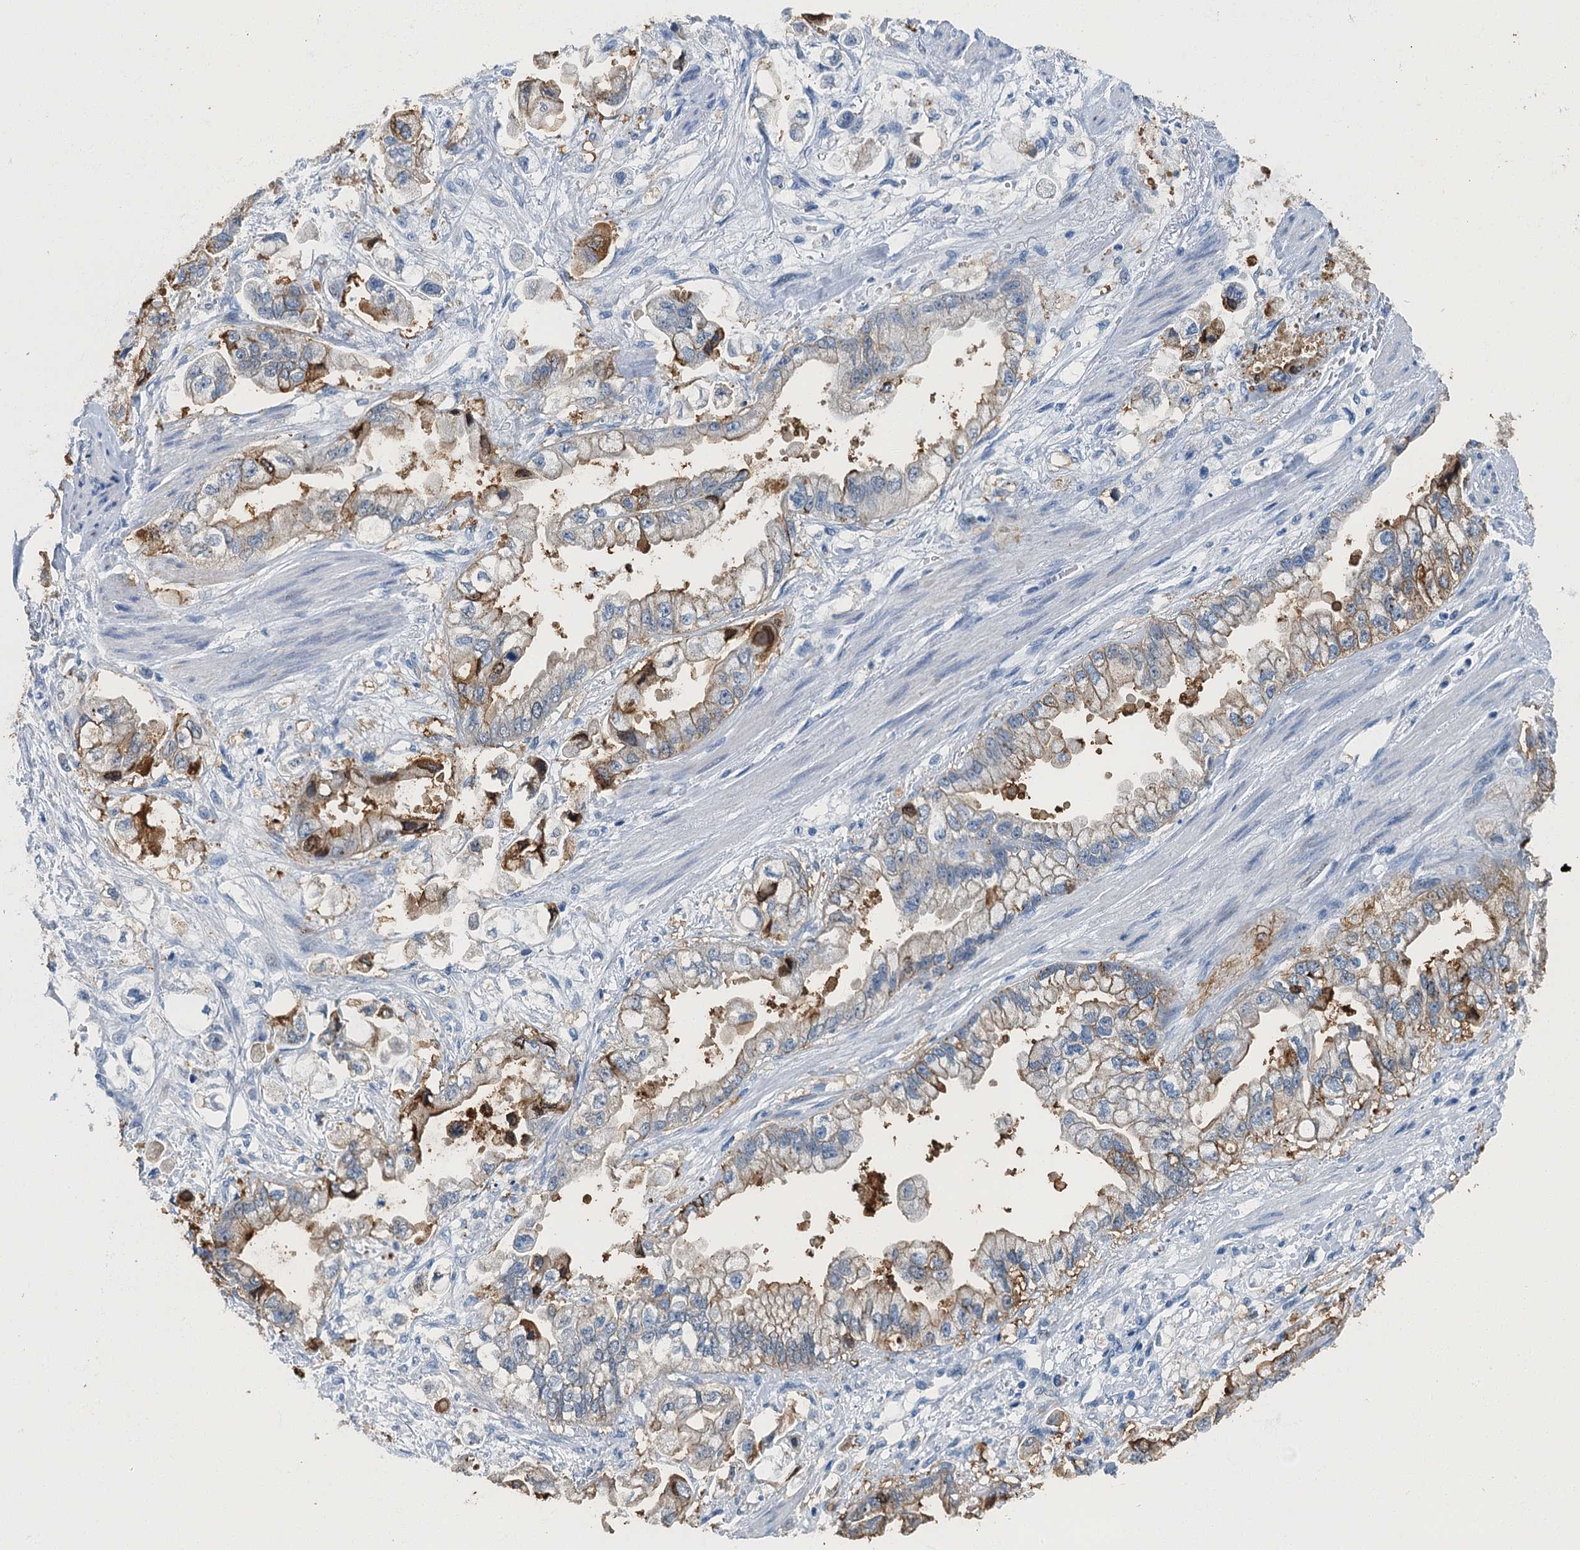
{"staining": {"intensity": "moderate", "quantity": "<25%", "location": "cytoplasmic/membranous"}, "tissue": "stomach cancer", "cell_type": "Tumor cells", "image_type": "cancer", "snomed": [{"axis": "morphology", "description": "Adenocarcinoma, NOS"}, {"axis": "topography", "description": "Stomach"}], "caption": "Stomach cancer (adenocarcinoma) stained with DAB immunohistochemistry shows low levels of moderate cytoplasmic/membranous staining in about <25% of tumor cells.", "gene": "GADL1", "patient": {"sex": "male", "age": 62}}